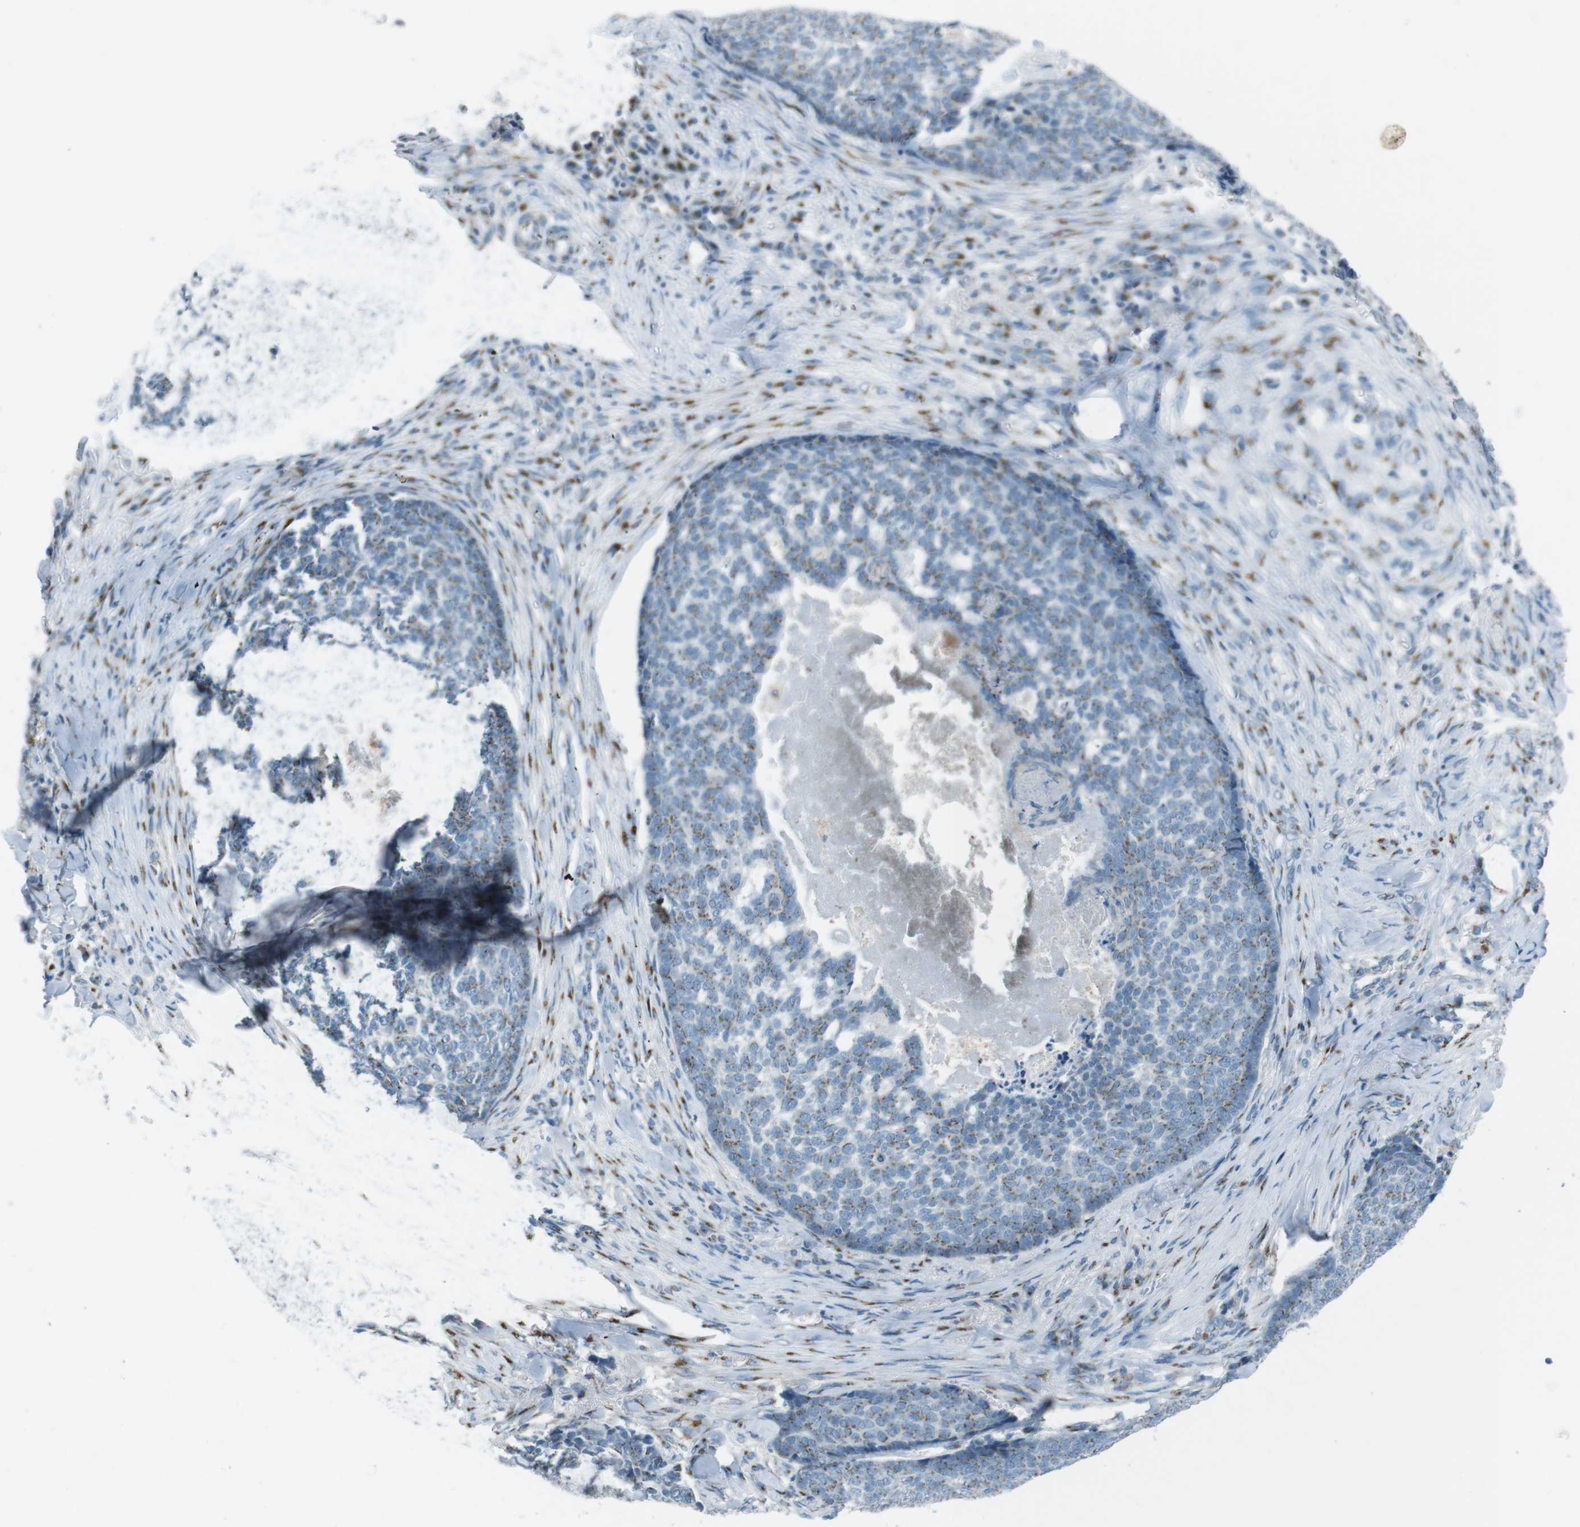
{"staining": {"intensity": "moderate", "quantity": "25%-75%", "location": "cytoplasmic/membranous"}, "tissue": "skin cancer", "cell_type": "Tumor cells", "image_type": "cancer", "snomed": [{"axis": "morphology", "description": "Basal cell carcinoma"}, {"axis": "topography", "description": "Skin"}], "caption": "This histopathology image shows skin cancer (basal cell carcinoma) stained with IHC to label a protein in brown. The cytoplasmic/membranous of tumor cells show moderate positivity for the protein. Nuclei are counter-stained blue.", "gene": "TXNDC15", "patient": {"sex": "male", "age": 84}}